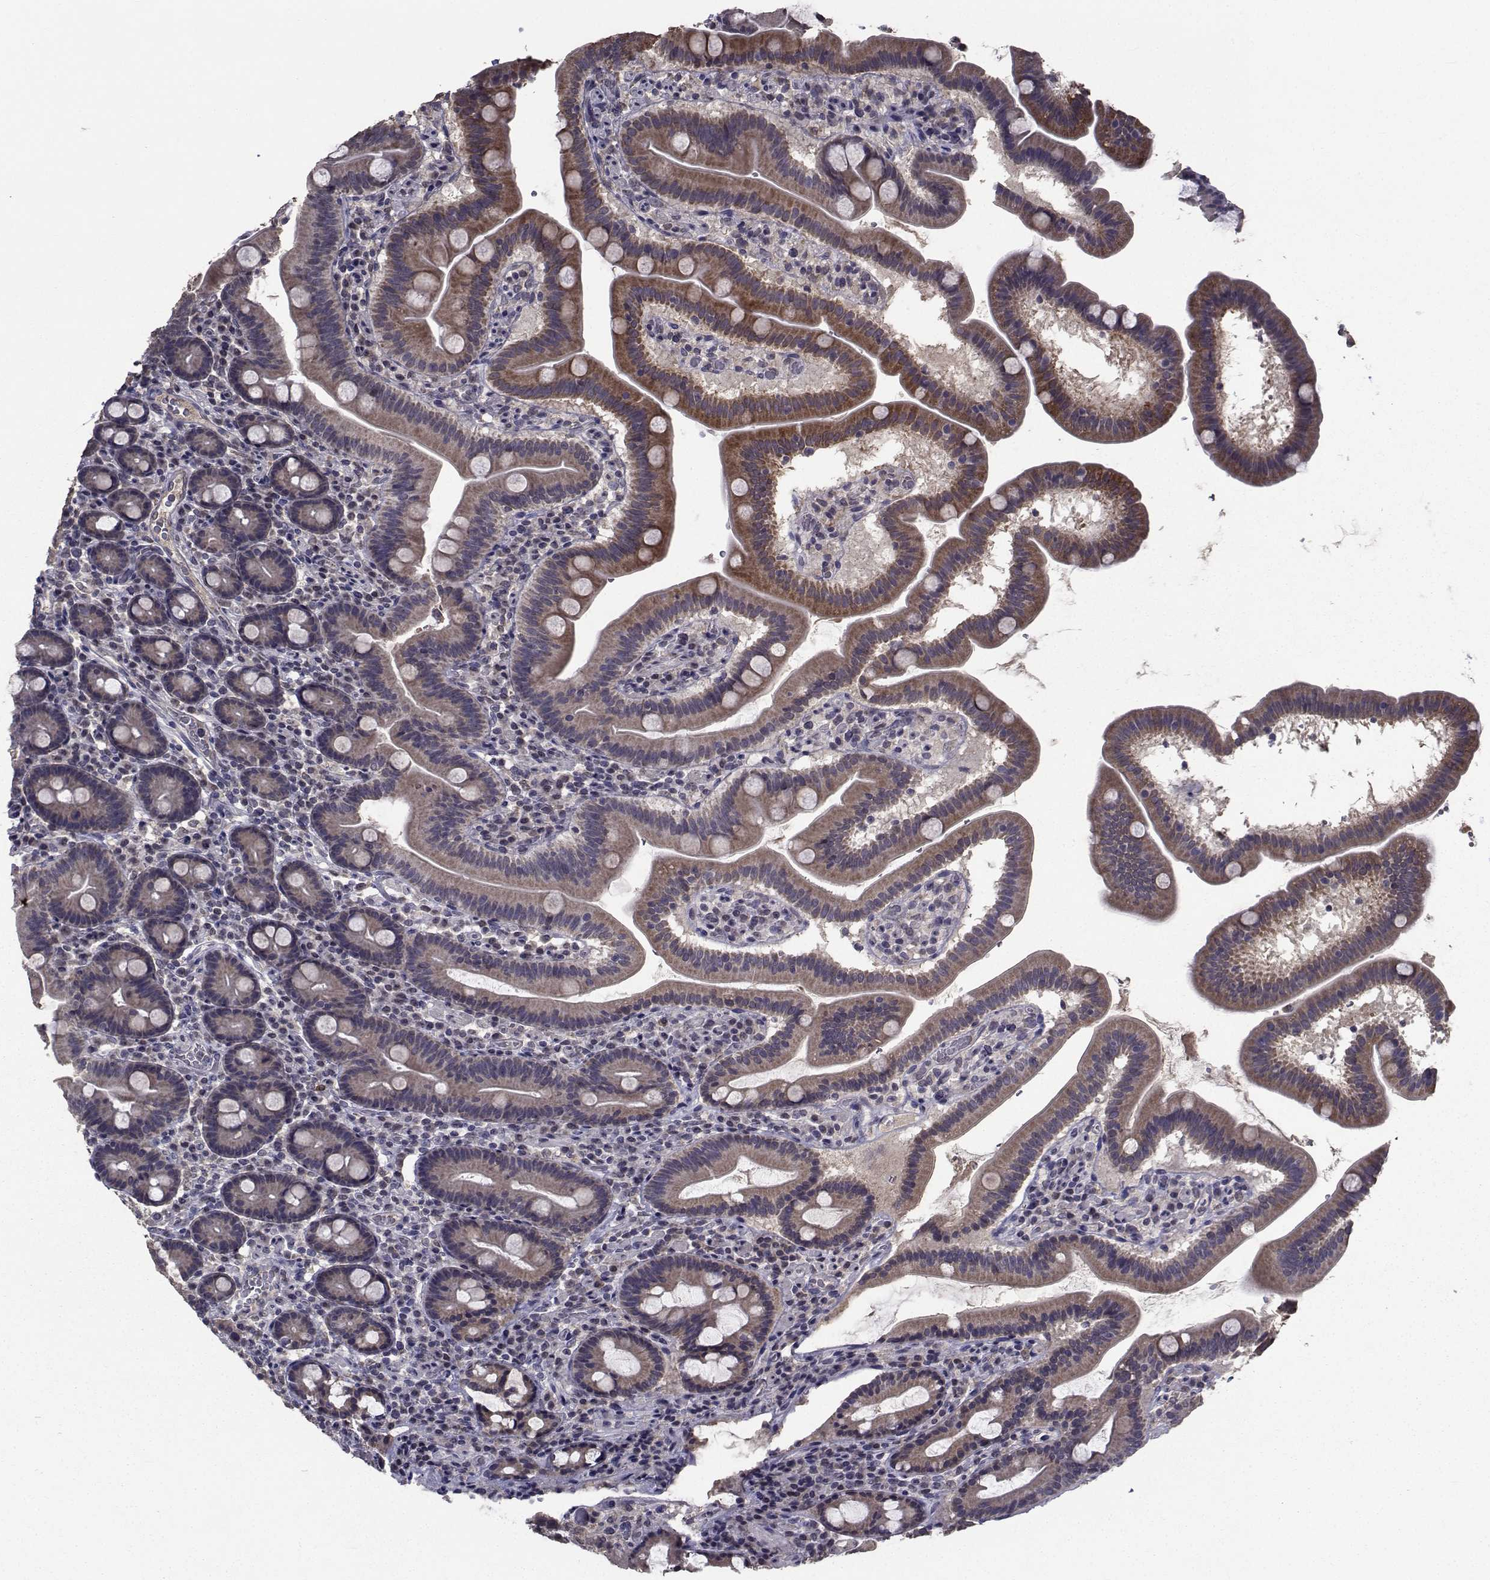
{"staining": {"intensity": "strong", "quantity": "25%-75%", "location": "cytoplasmic/membranous"}, "tissue": "duodenum", "cell_type": "Glandular cells", "image_type": "normal", "snomed": [{"axis": "morphology", "description": "Normal tissue, NOS"}, {"axis": "topography", "description": "Duodenum"}], "caption": "A histopathology image of human duodenum stained for a protein exhibits strong cytoplasmic/membranous brown staining in glandular cells. The protein is shown in brown color, while the nuclei are stained blue.", "gene": "CYP2S1", "patient": {"sex": "male", "age": 59}}